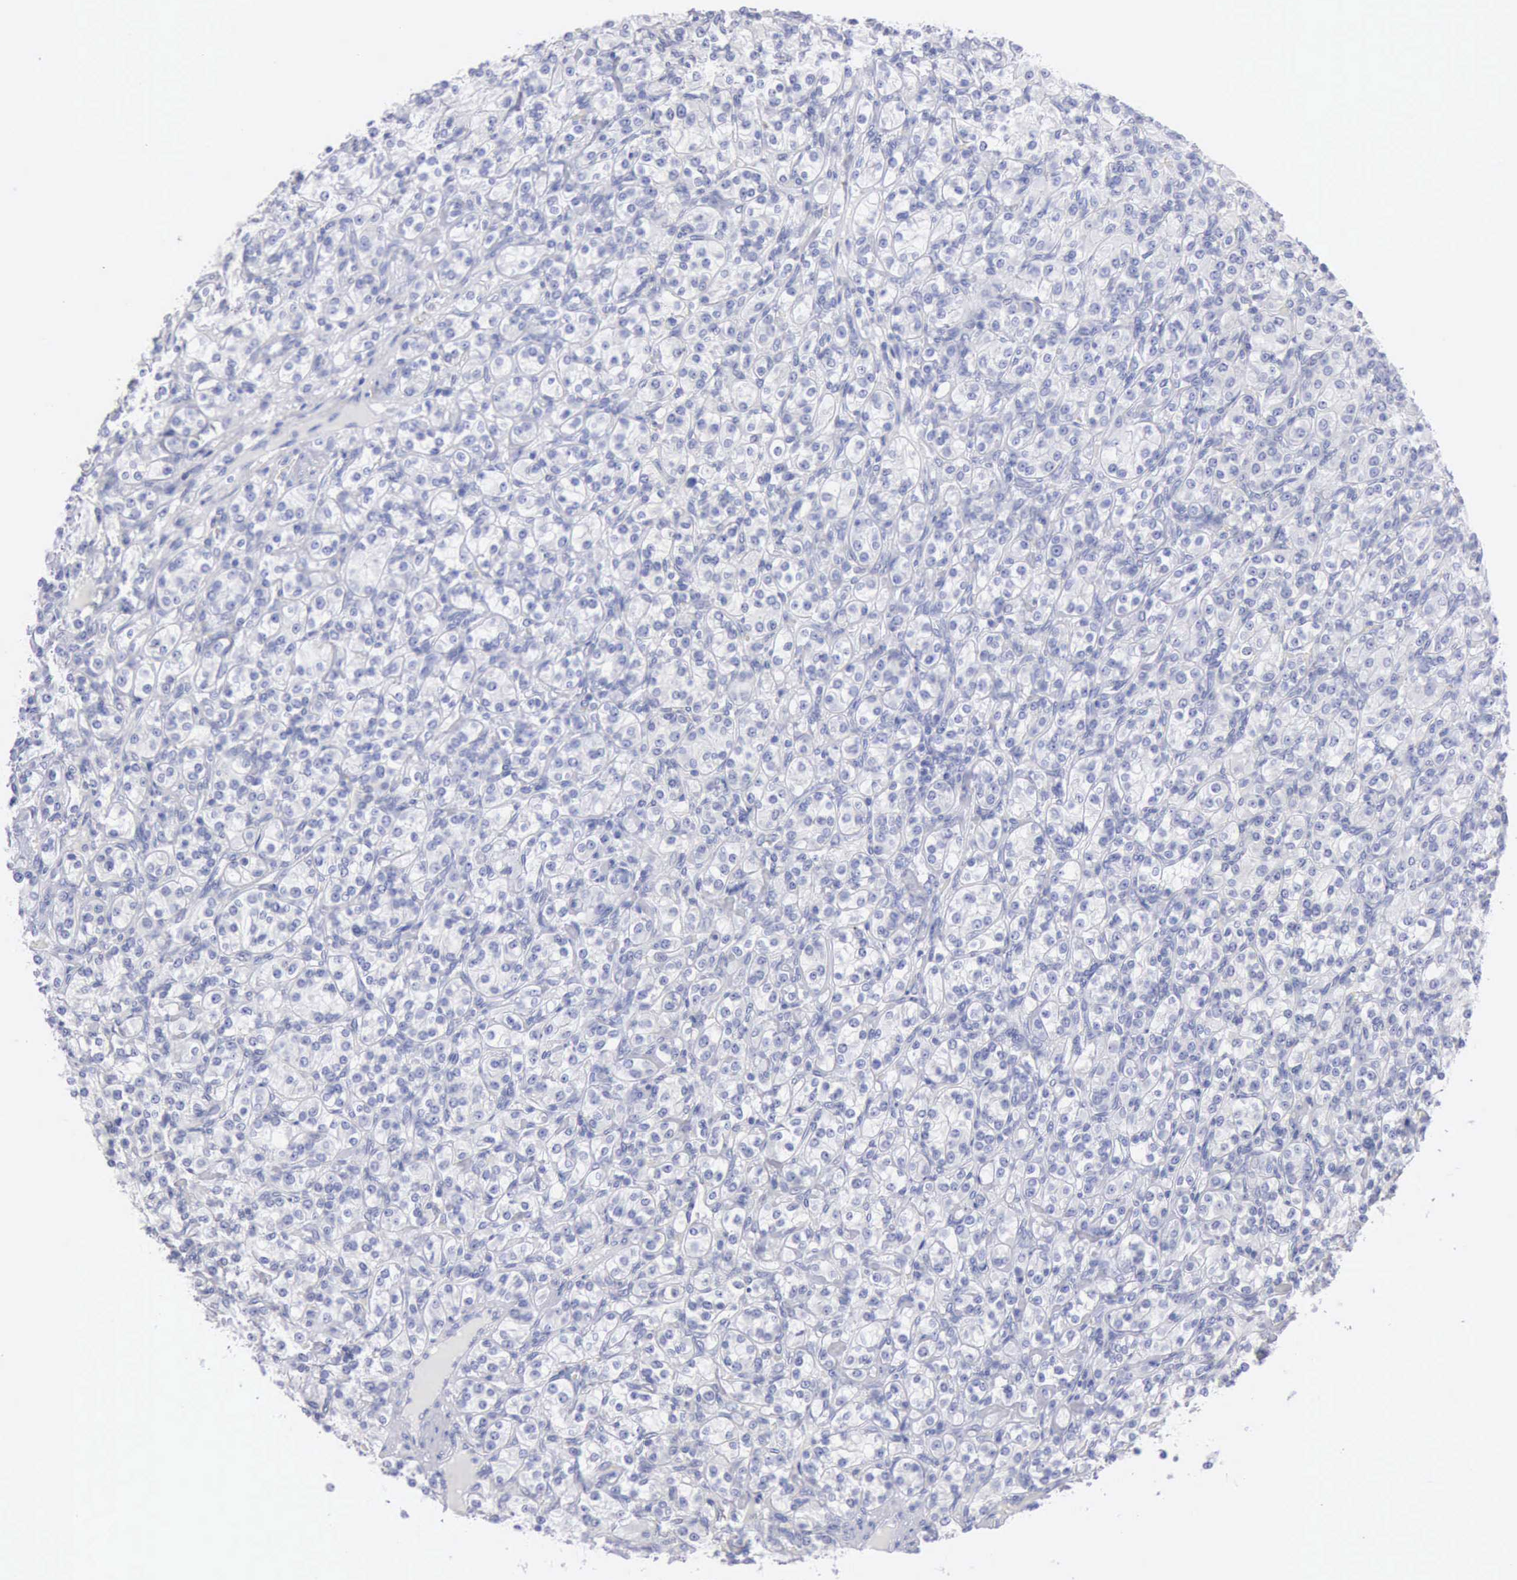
{"staining": {"intensity": "negative", "quantity": "none", "location": "none"}, "tissue": "renal cancer", "cell_type": "Tumor cells", "image_type": "cancer", "snomed": [{"axis": "morphology", "description": "Adenocarcinoma, NOS"}, {"axis": "topography", "description": "Kidney"}], "caption": "The micrograph exhibits no staining of tumor cells in adenocarcinoma (renal).", "gene": "ANGEL1", "patient": {"sex": "male", "age": 77}}